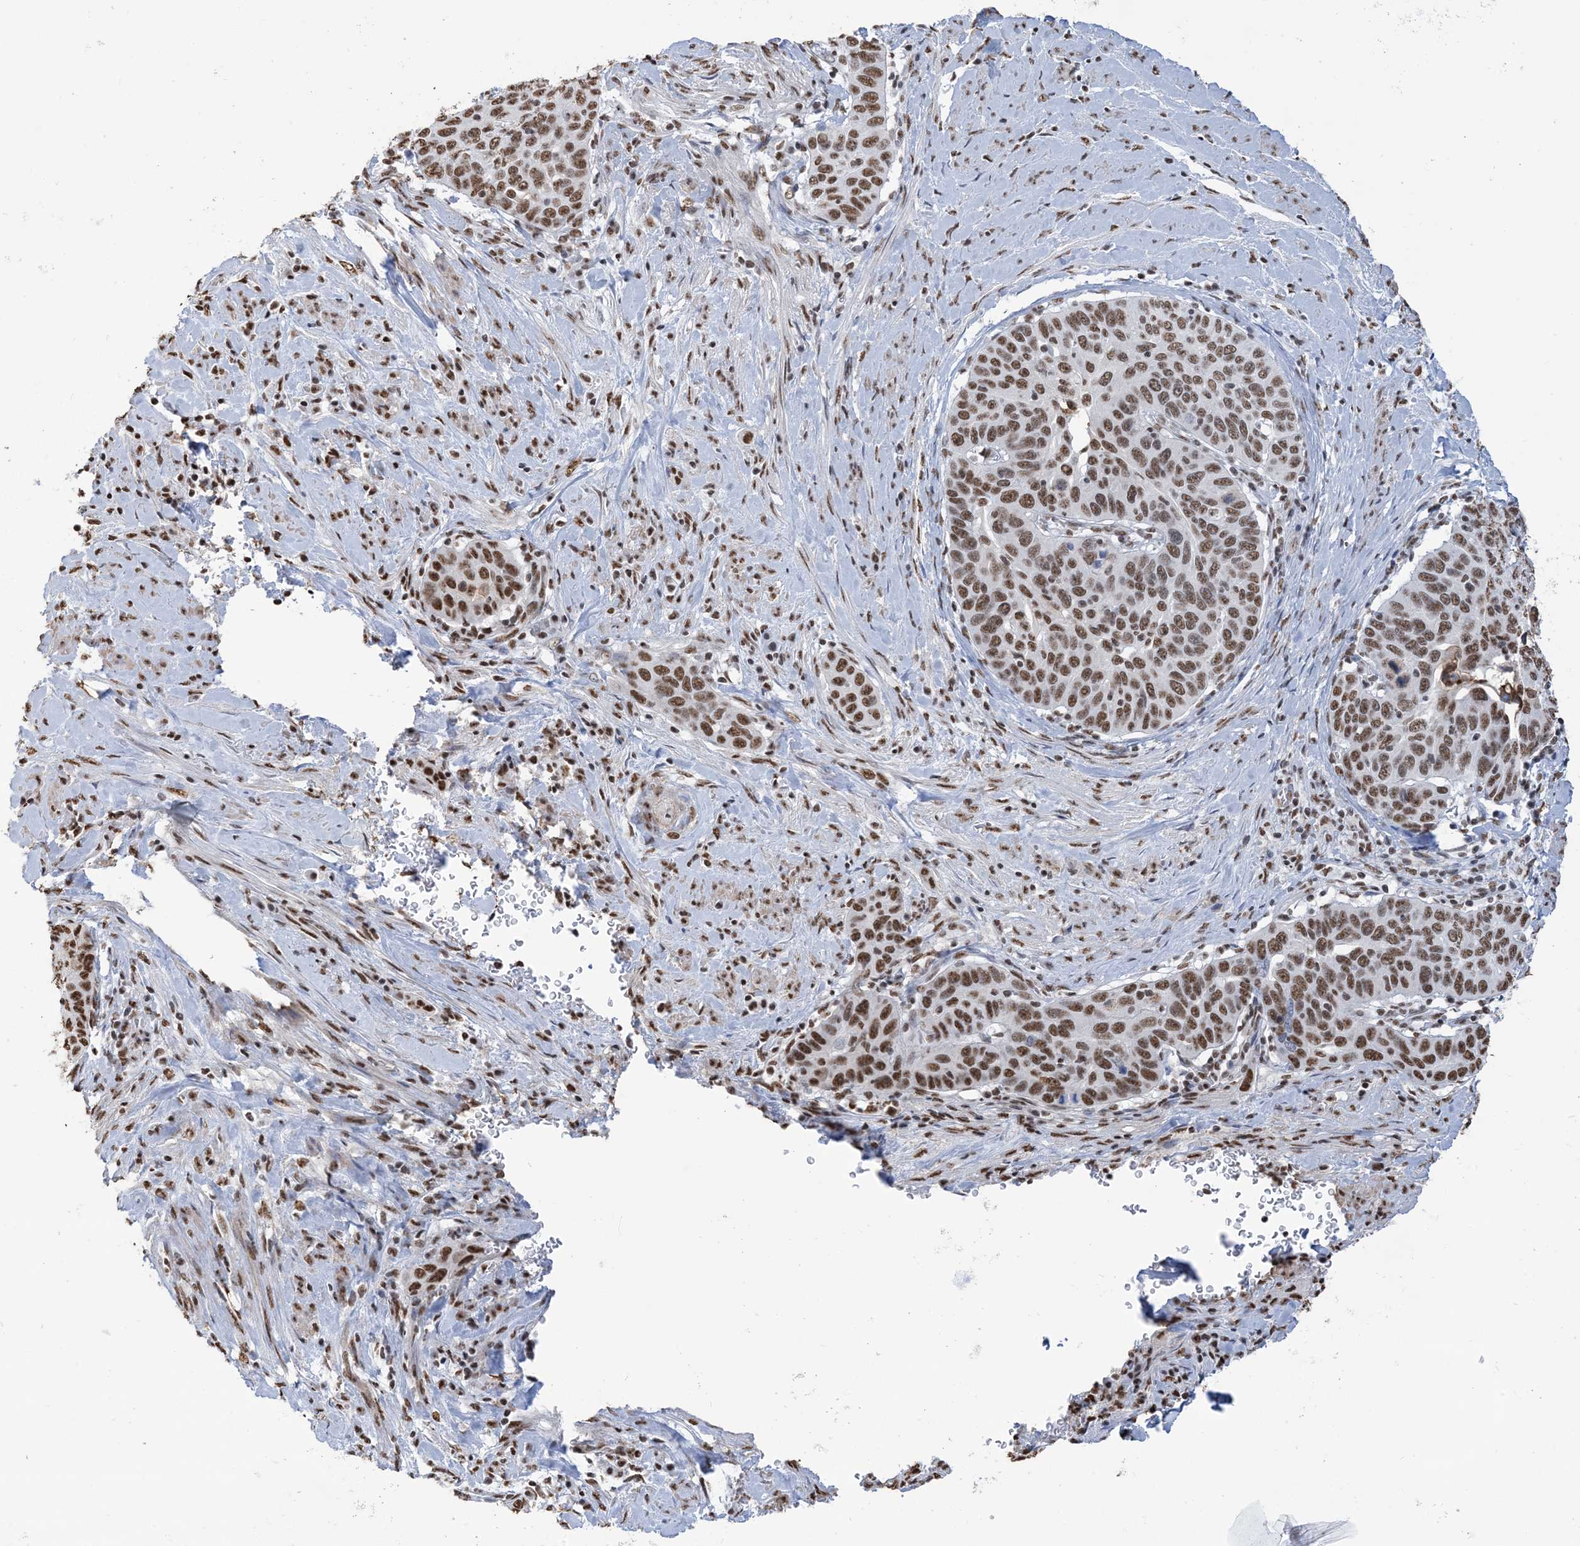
{"staining": {"intensity": "moderate", "quantity": ">75%", "location": "nuclear"}, "tissue": "cervical cancer", "cell_type": "Tumor cells", "image_type": "cancer", "snomed": [{"axis": "morphology", "description": "Squamous cell carcinoma, NOS"}, {"axis": "topography", "description": "Cervix"}], "caption": "An image of cervical cancer stained for a protein reveals moderate nuclear brown staining in tumor cells.", "gene": "ZNF792", "patient": {"sex": "female", "age": 60}}